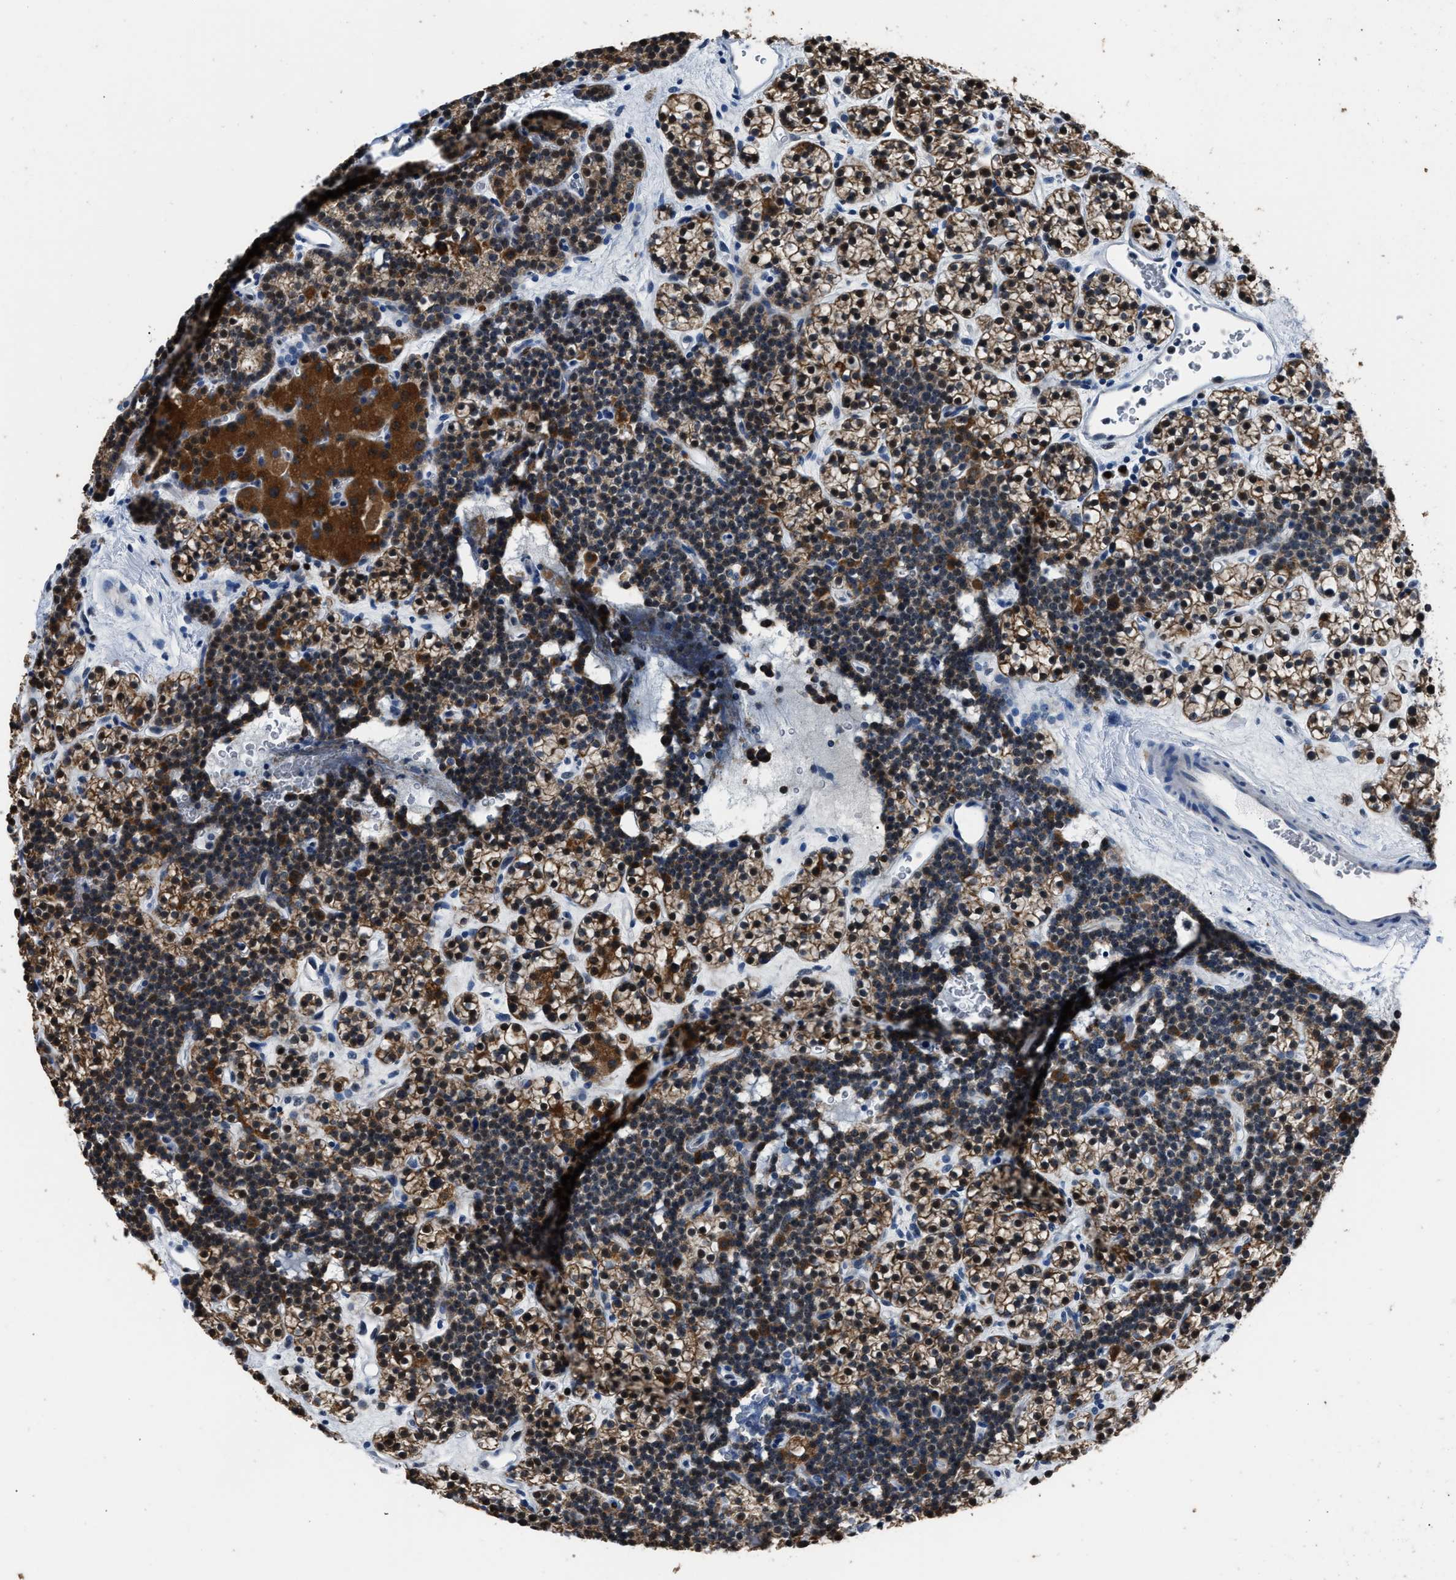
{"staining": {"intensity": "strong", "quantity": "25%-75%", "location": "cytoplasmic/membranous,nuclear"}, "tissue": "parathyroid gland", "cell_type": "Glandular cells", "image_type": "normal", "snomed": [{"axis": "morphology", "description": "Normal tissue, NOS"}, {"axis": "morphology", "description": "Adenoma, NOS"}, {"axis": "topography", "description": "Parathyroid gland"}], "caption": "This micrograph reveals immunohistochemistry staining of normal human parathyroid gland, with high strong cytoplasmic/membranous,nuclear staining in approximately 25%-75% of glandular cells.", "gene": "NSUN5", "patient": {"sex": "female", "age": 54}}